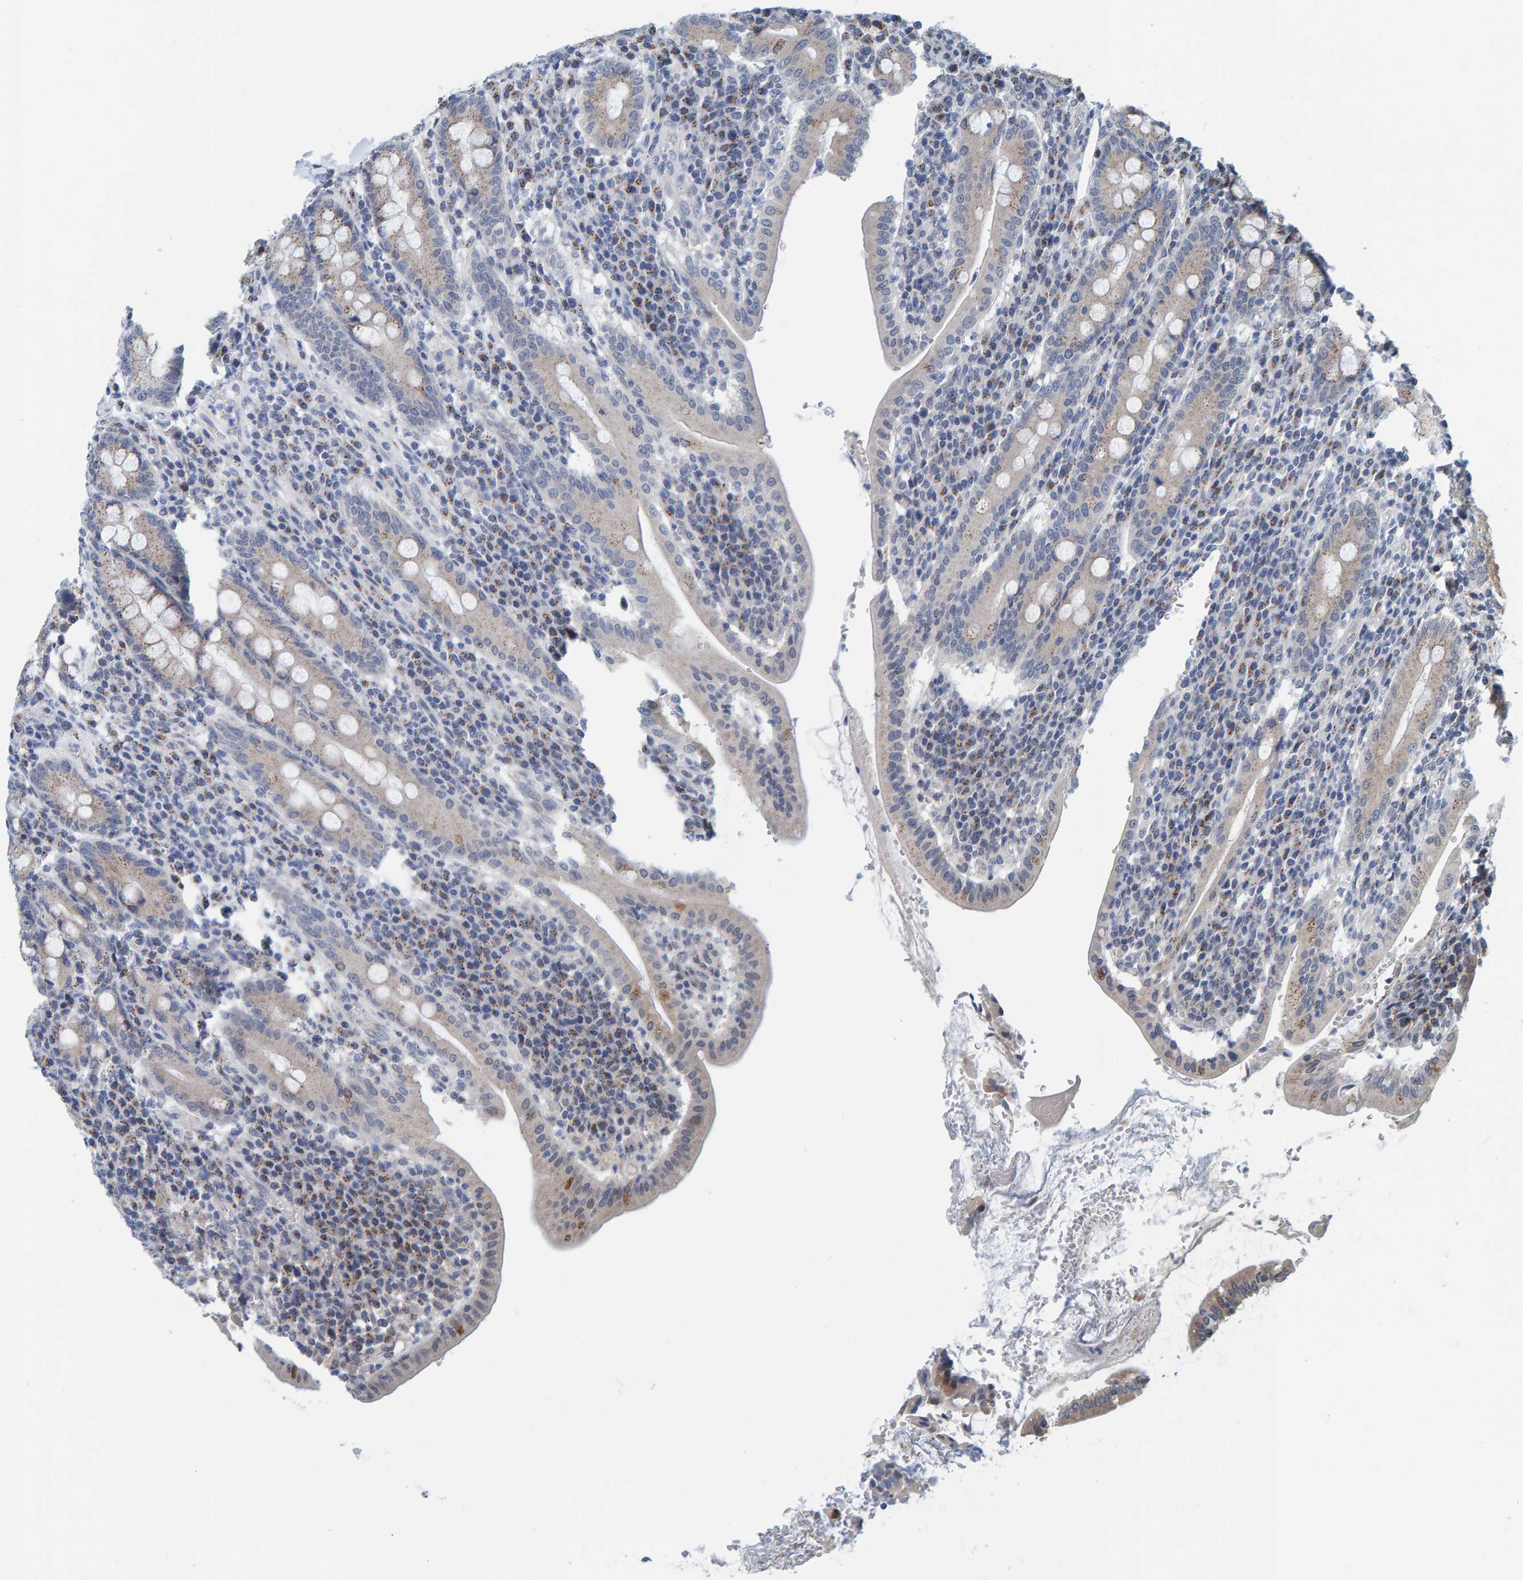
{"staining": {"intensity": "moderate", "quantity": "25%-75%", "location": "cytoplasmic/membranous"}, "tissue": "duodenum", "cell_type": "Glandular cells", "image_type": "normal", "snomed": [{"axis": "morphology", "description": "Normal tissue, NOS"}, {"axis": "morphology", "description": "Adenocarcinoma, NOS"}, {"axis": "topography", "description": "Pancreas"}, {"axis": "topography", "description": "Duodenum"}], "caption": "Immunohistochemistry micrograph of unremarkable duodenum: duodenum stained using IHC shows medium levels of moderate protein expression localized specifically in the cytoplasmic/membranous of glandular cells, appearing as a cytoplasmic/membranous brown color.", "gene": "CCDC25", "patient": {"sex": "male", "age": 50}}